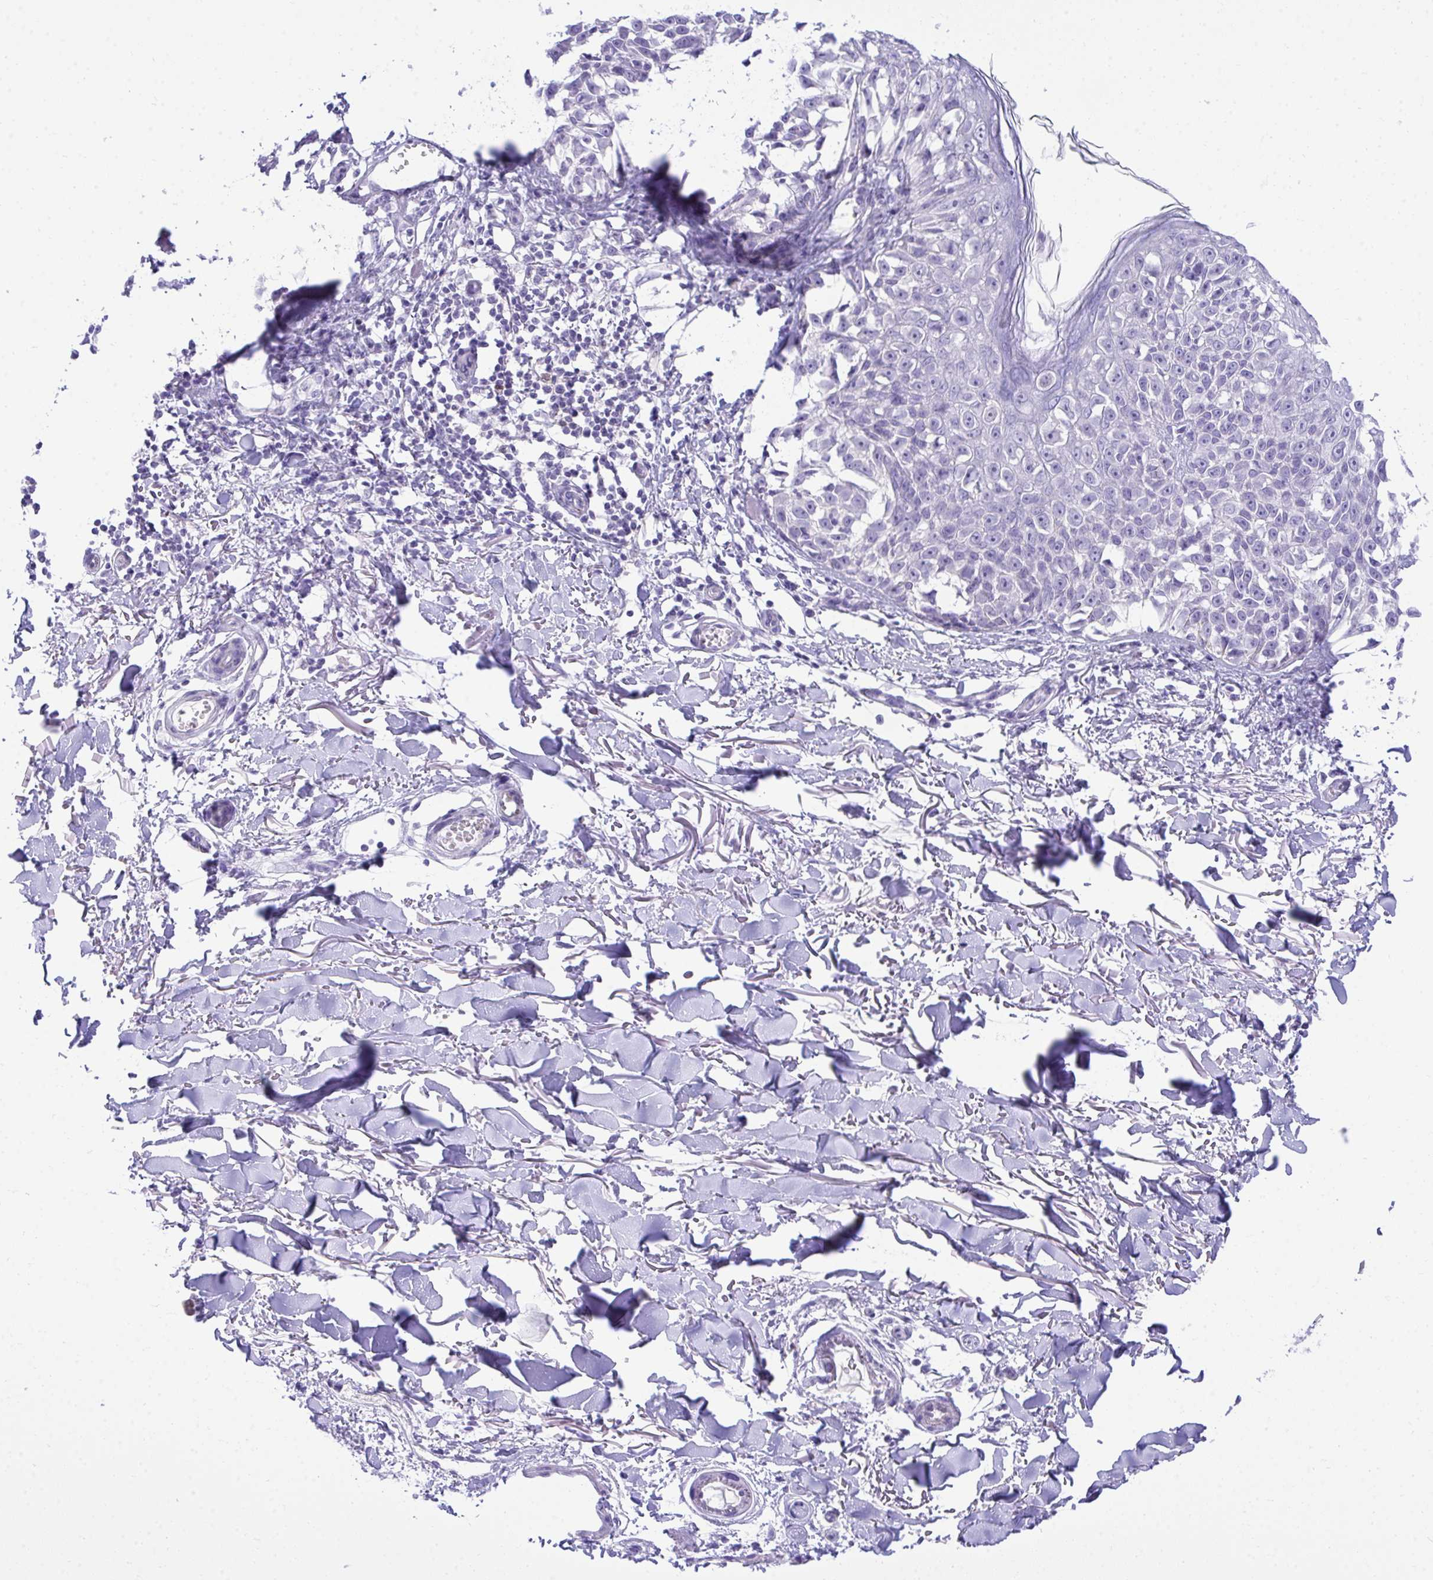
{"staining": {"intensity": "negative", "quantity": "none", "location": "none"}, "tissue": "melanoma", "cell_type": "Tumor cells", "image_type": "cancer", "snomed": [{"axis": "morphology", "description": "Malignant melanoma, NOS"}, {"axis": "topography", "description": "Skin"}], "caption": "Melanoma was stained to show a protein in brown. There is no significant positivity in tumor cells. (Stains: DAB immunohistochemistry (IHC) with hematoxylin counter stain, Microscopy: brightfield microscopy at high magnification).", "gene": "PGM2L1", "patient": {"sex": "male", "age": 73}}